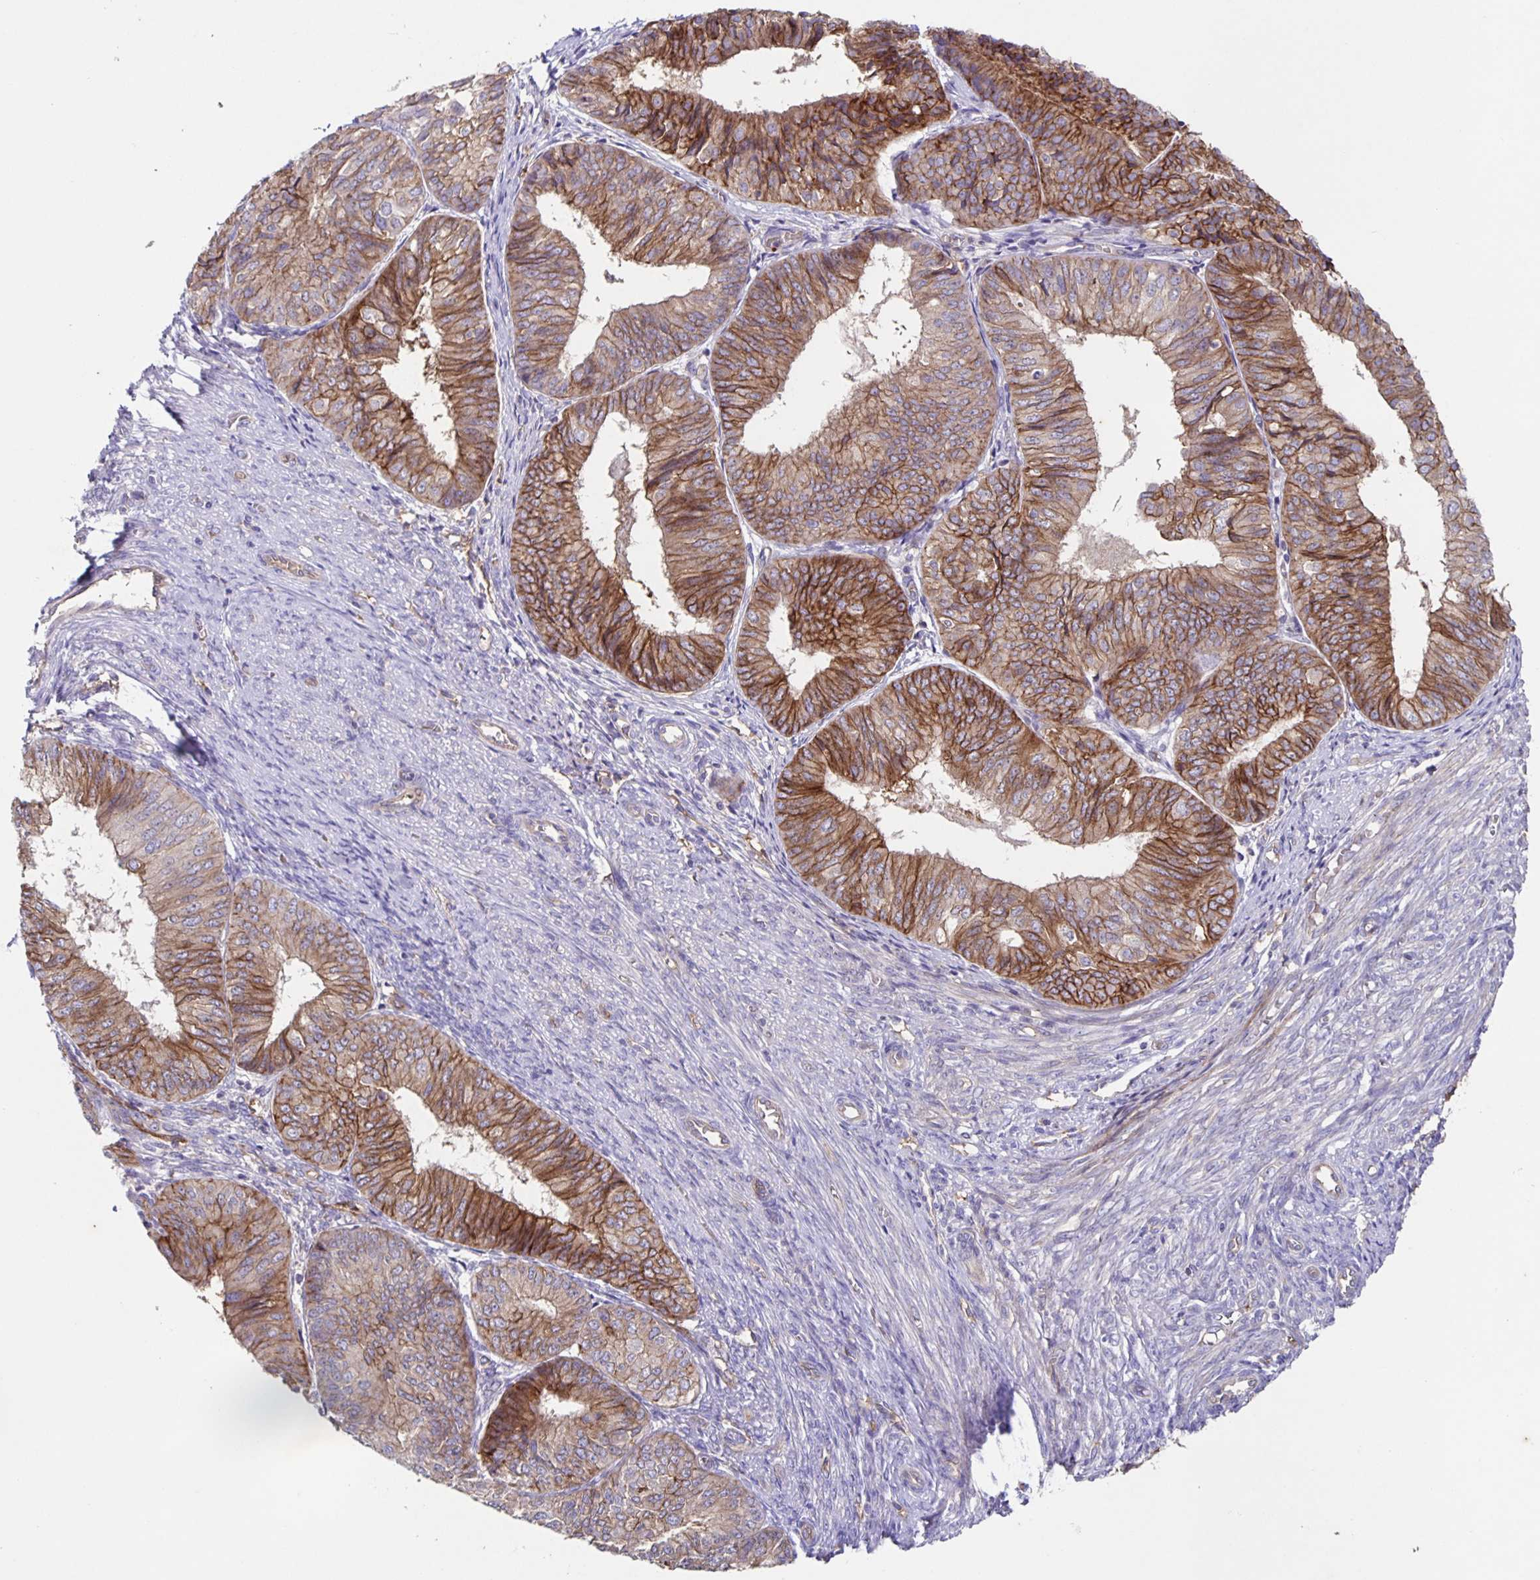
{"staining": {"intensity": "moderate", "quantity": "25%-75%", "location": "cytoplasmic/membranous"}, "tissue": "endometrial cancer", "cell_type": "Tumor cells", "image_type": "cancer", "snomed": [{"axis": "morphology", "description": "Adenocarcinoma, NOS"}, {"axis": "topography", "description": "Endometrium"}], "caption": "Endometrial adenocarcinoma tissue demonstrates moderate cytoplasmic/membranous staining in approximately 25%-75% of tumor cells", "gene": "ITGA2", "patient": {"sex": "female", "age": 58}}